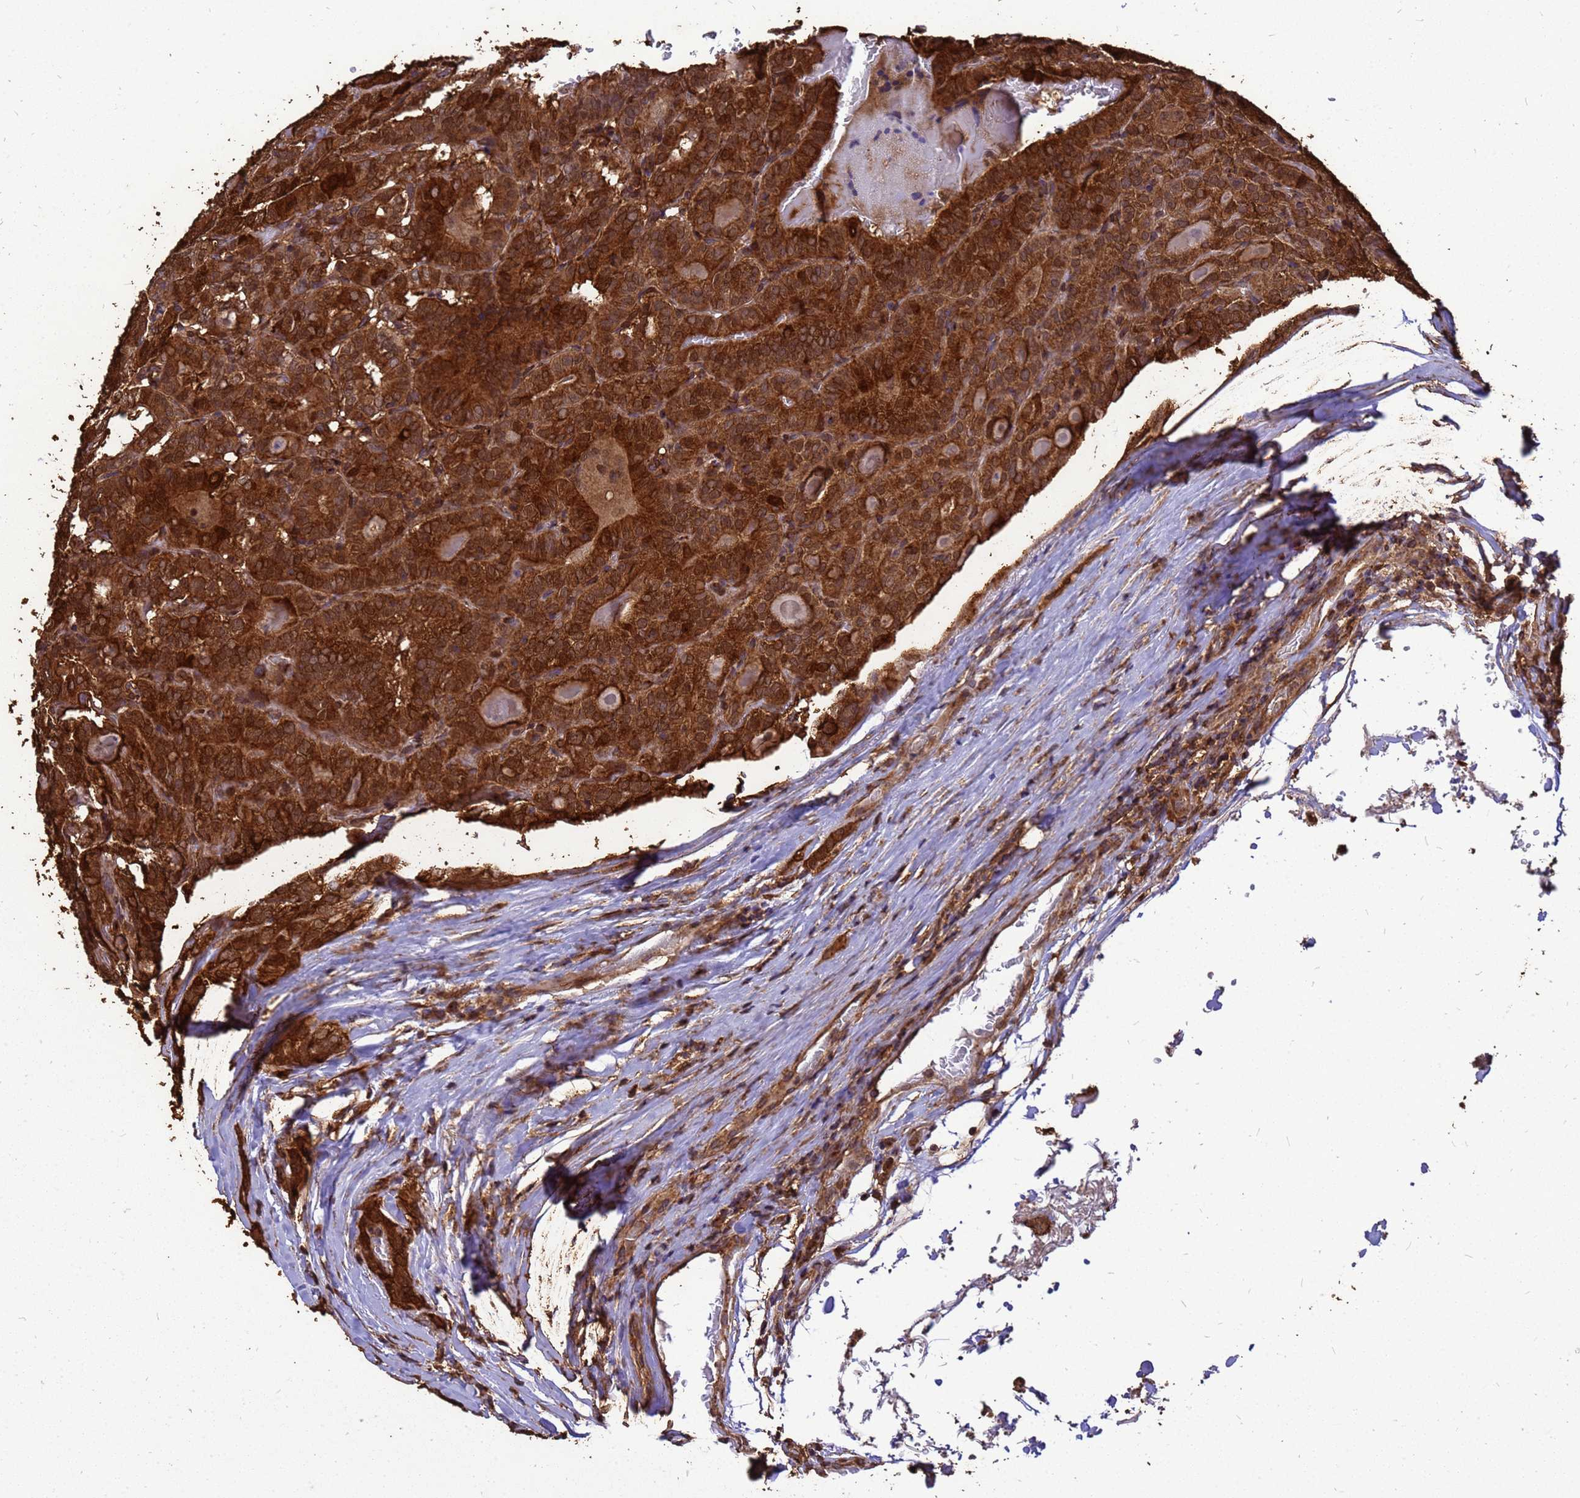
{"staining": {"intensity": "strong", "quantity": ">75%", "location": "cytoplasmic/membranous"}, "tissue": "thyroid cancer", "cell_type": "Tumor cells", "image_type": "cancer", "snomed": [{"axis": "morphology", "description": "Papillary adenocarcinoma, NOS"}, {"axis": "topography", "description": "Thyroid gland"}], "caption": "Human thyroid papillary adenocarcinoma stained for a protein (brown) displays strong cytoplasmic/membranous positive expression in about >75% of tumor cells.", "gene": "ZNF618", "patient": {"sex": "female", "age": 72}}